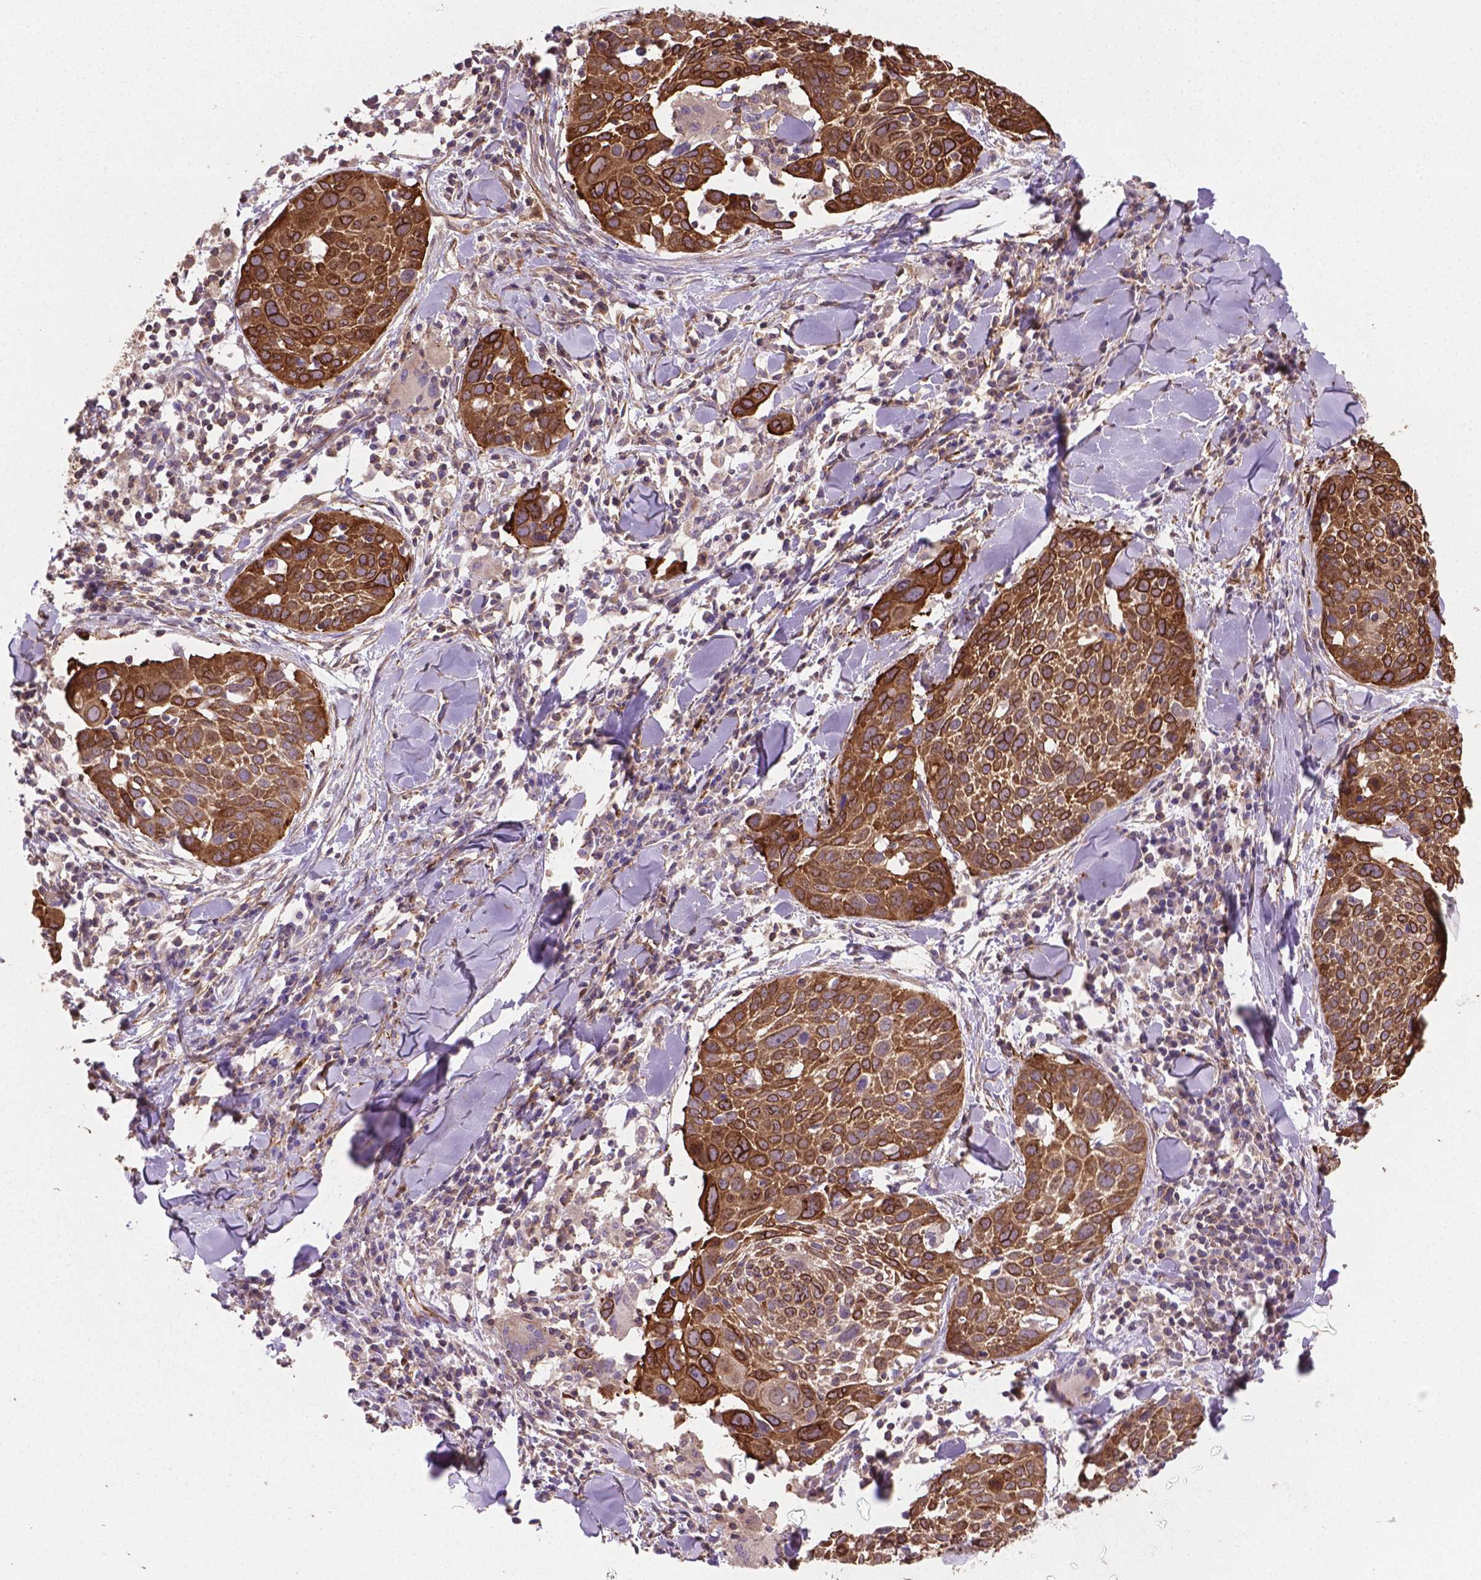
{"staining": {"intensity": "strong", "quantity": ">75%", "location": "cytoplasmic/membranous"}, "tissue": "lung cancer", "cell_type": "Tumor cells", "image_type": "cancer", "snomed": [{"axis": "morphology", "description": "Squamous cell carcinoma, NOS"}, {"axis": "topography", "description": "Lung"}], "caption": "Protein expression analysis of squamous cell carcinoma (lung) shows strong cytoplasmic/membranous expression in approximately >75% of tumor cells.", "gene": "TCAF1", "patient": {"sex": "male", "age": 57}}